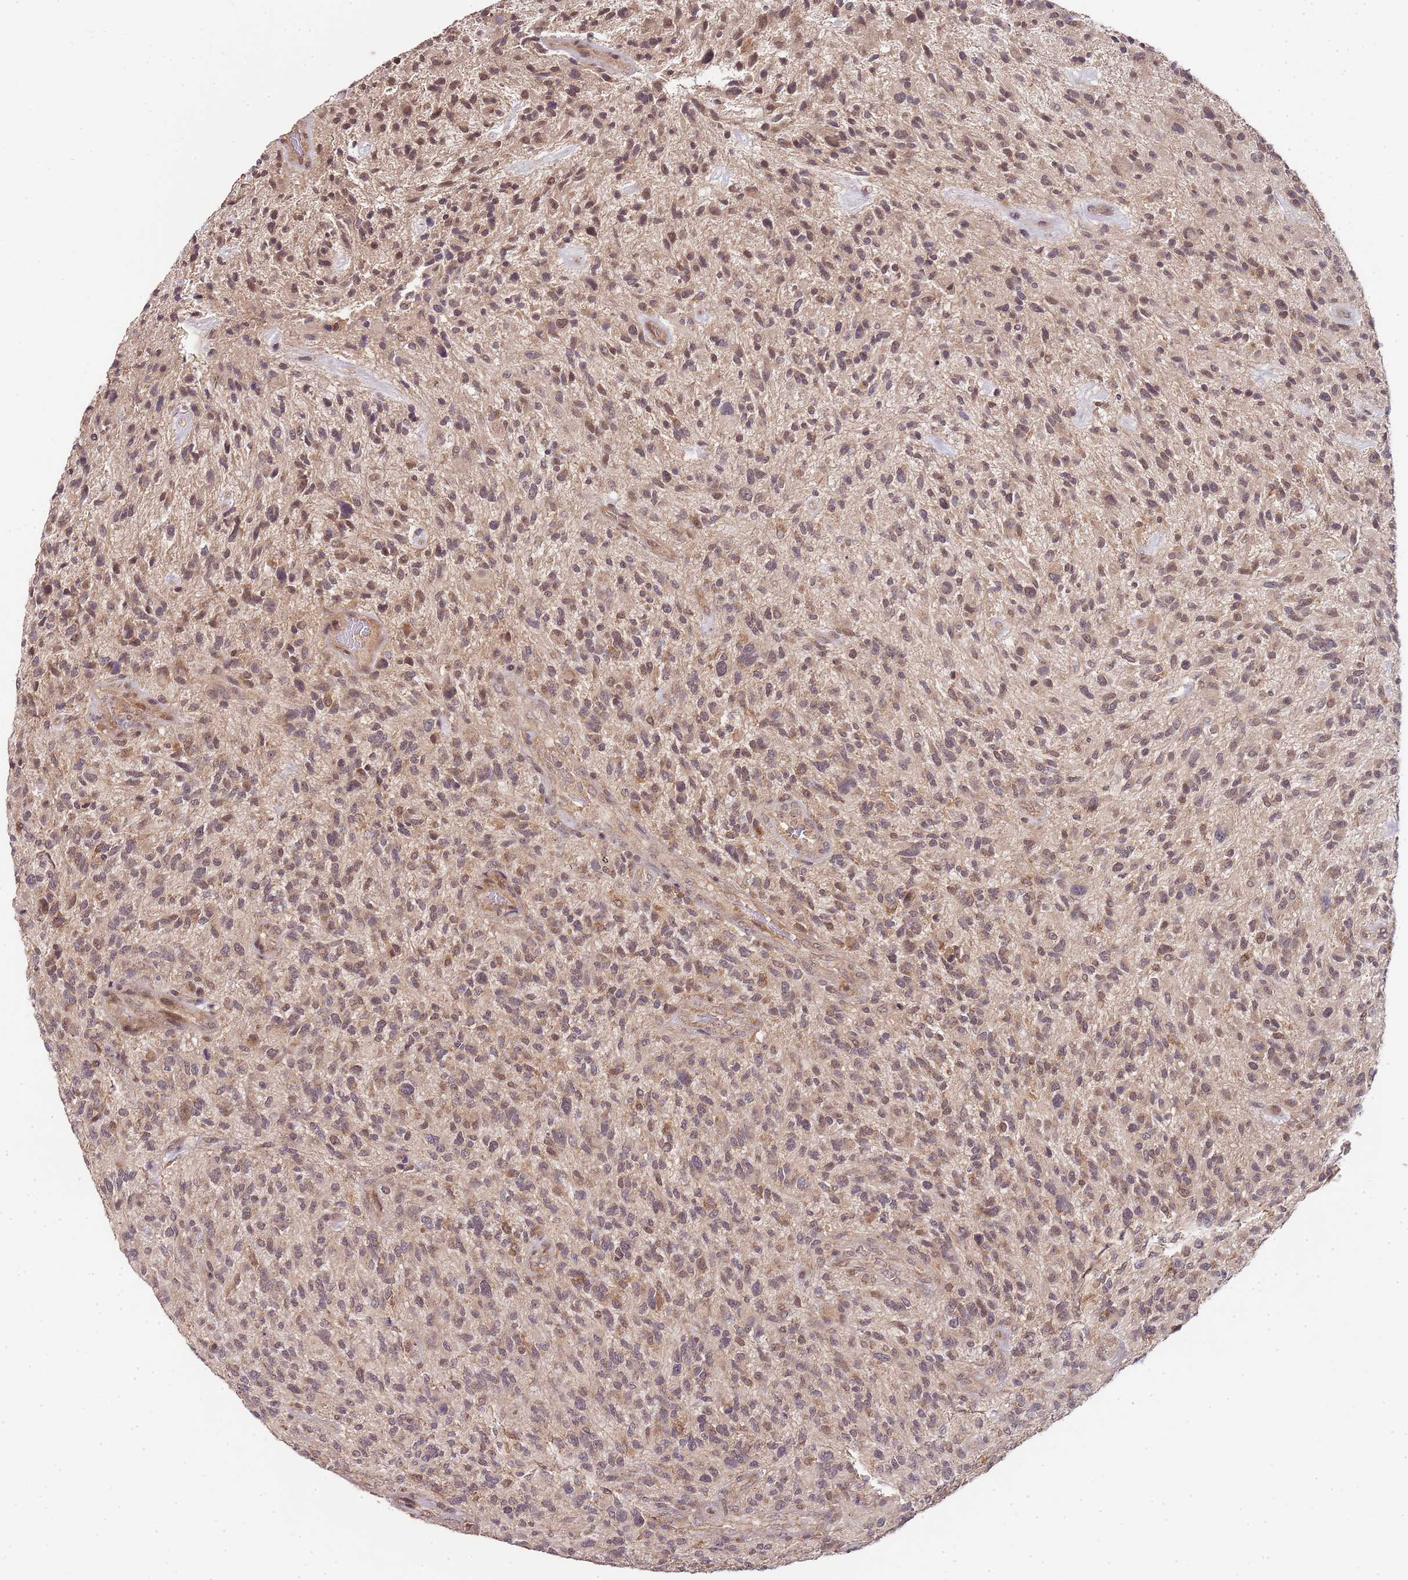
{"staining": {"intensity": "moderate", "quantity": "25%-75%", "location": "cytoplasmic/membranous,nuclear"}, "tissue": "glioma", "cell_type": "Tumor cells", "image_type": "cancer", "snomed": [{"axis": "morphology", "description": "Glioma, malignant, High grade"}, {"axis": "topography", "description": "Brain"}], "caption": "Malignant glioma (high-grade) stained with immunohistochemistry (IHC) displays moderate cytoplasmic/membranous and nuclear positivity in approximately 25%-75% of tumor cells. The protein of interest is shown in brown color, while the nuclei are stained blue.", "gene": "LIN37", "patient": {"sex": "male", "age": 47}}